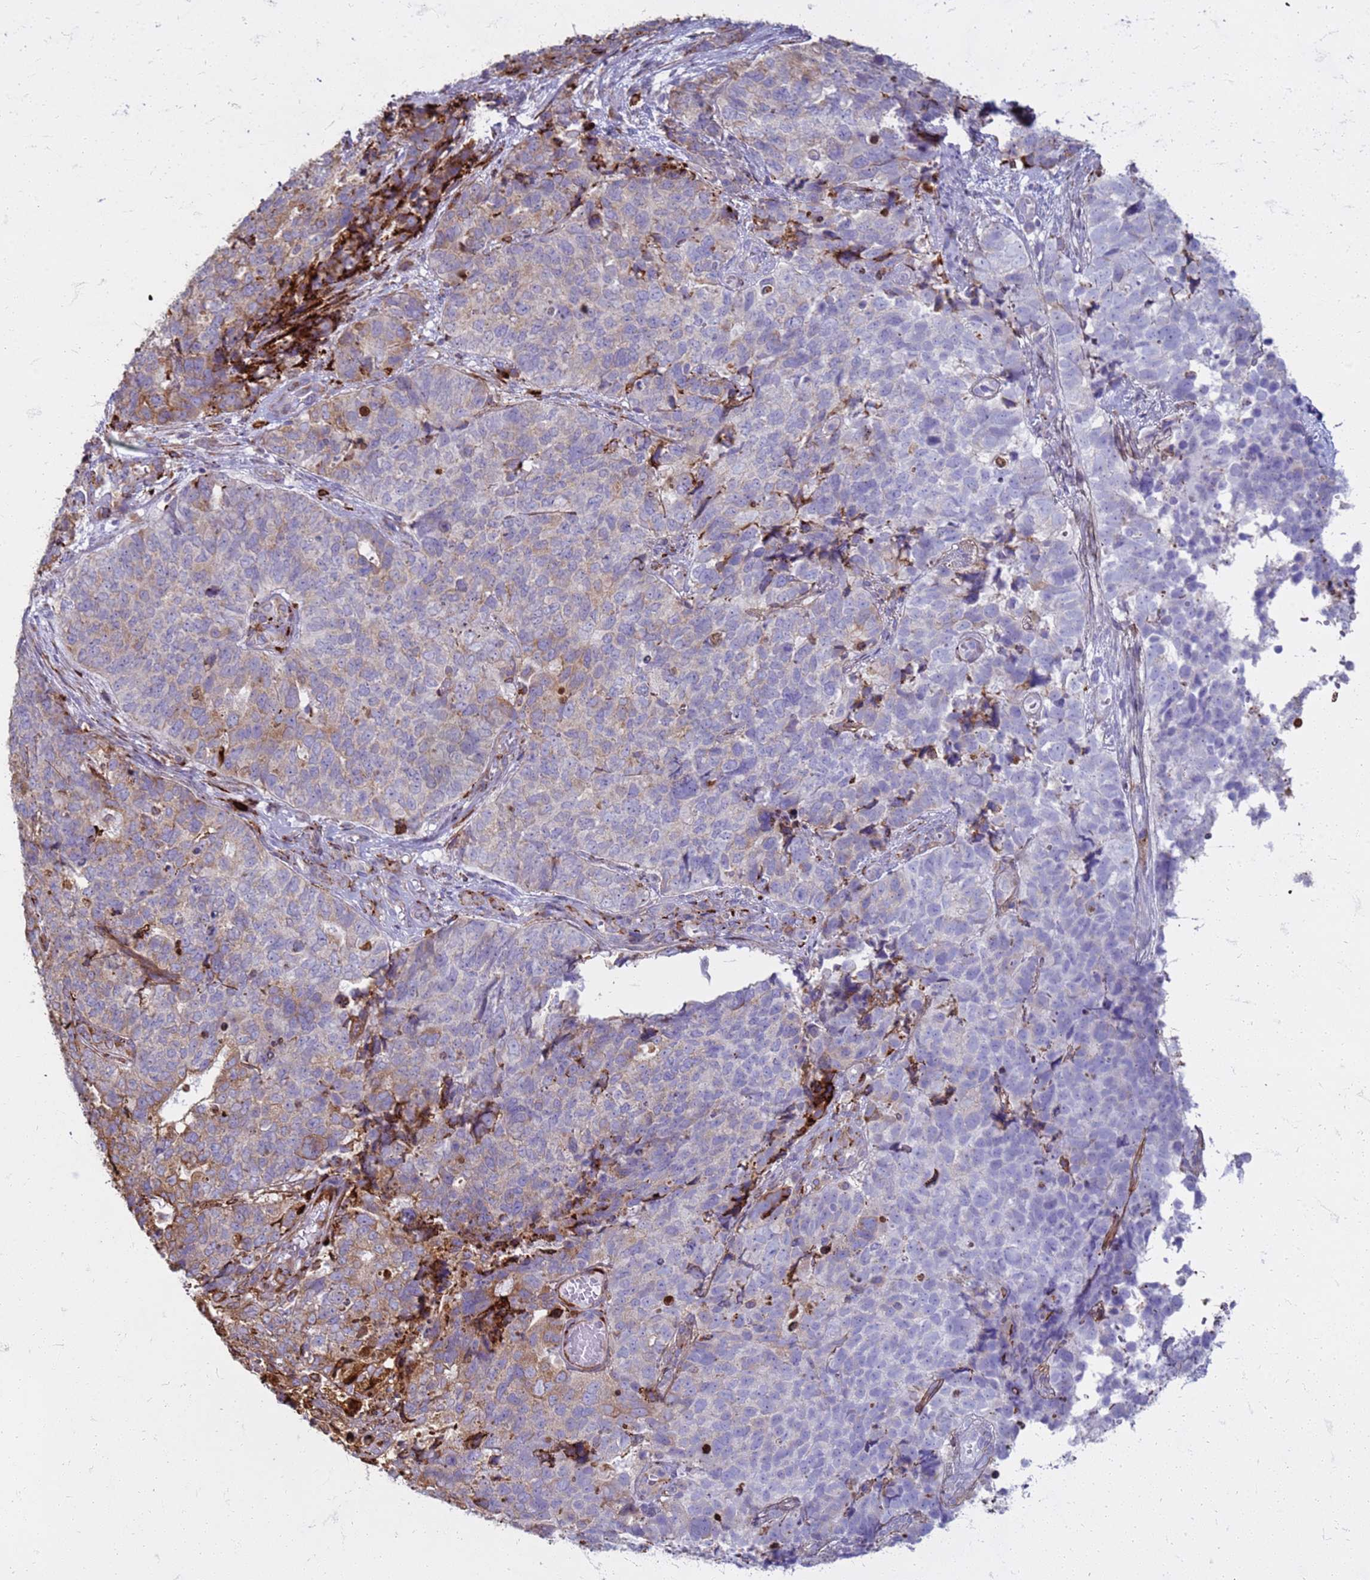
{"staining": {"intensity": "weak", "quantity": "<25%", "location": "cytoplasmic/membranous"}, "tissue": "cervical cancer", "cell_type": "Tumor cells", "image_type": "cancer", "snomed": [{"axis": "morphology", "description": "Squamous cell carcinoma, NOS"}, {"axis": "topography", "description": "Cervix"}], "caption": "This image is of cervical cancer stained with IHC to label a protein in brown with the nuclei are counter-stained blue. There is no positivity in tumor cells.", "gene": "PDK3", "patient": {"sex": "female", "age": 63}}